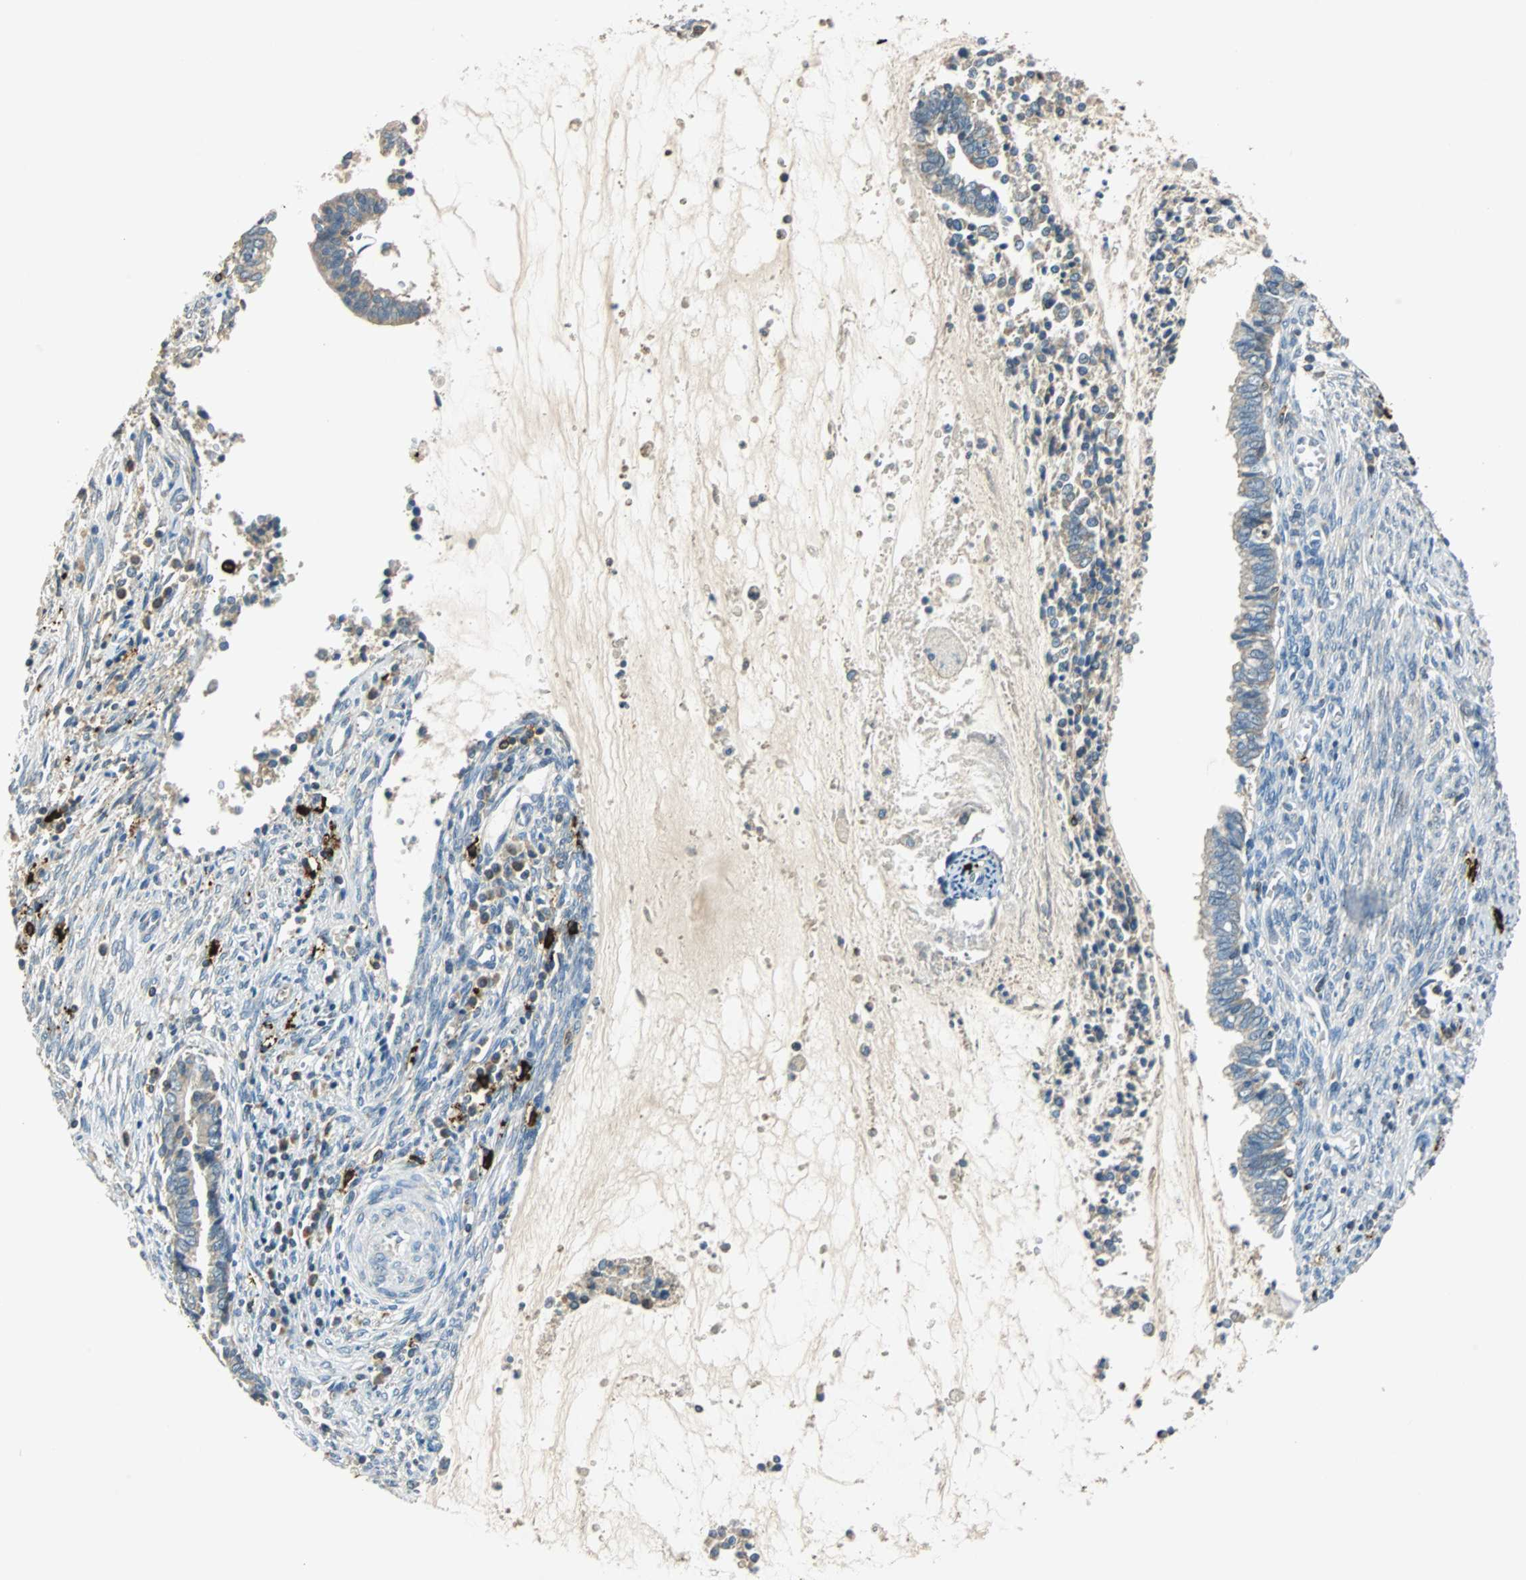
{"staining": {"intensity": "weak", "quantity": ">75%", "location": "cytoplasmic/membranous"}, "tissue": "cervical cancer", "cell_type": "Tumor cells", "image_type": "cancer", "snomed": [{"axis": "morphology", "description": "Adenocarcinoma, NOS"}, {"axis": "topography", "description": "Cervix"}], "caption": "This photomicrograph displays immunohistochemistry staining of human cervical cancer, with low weak cytoplasmic/membranous positivity in about >75% of tumor cells.", "gene": "CPA3", "patient": {"sex": "female", "age": 44}}